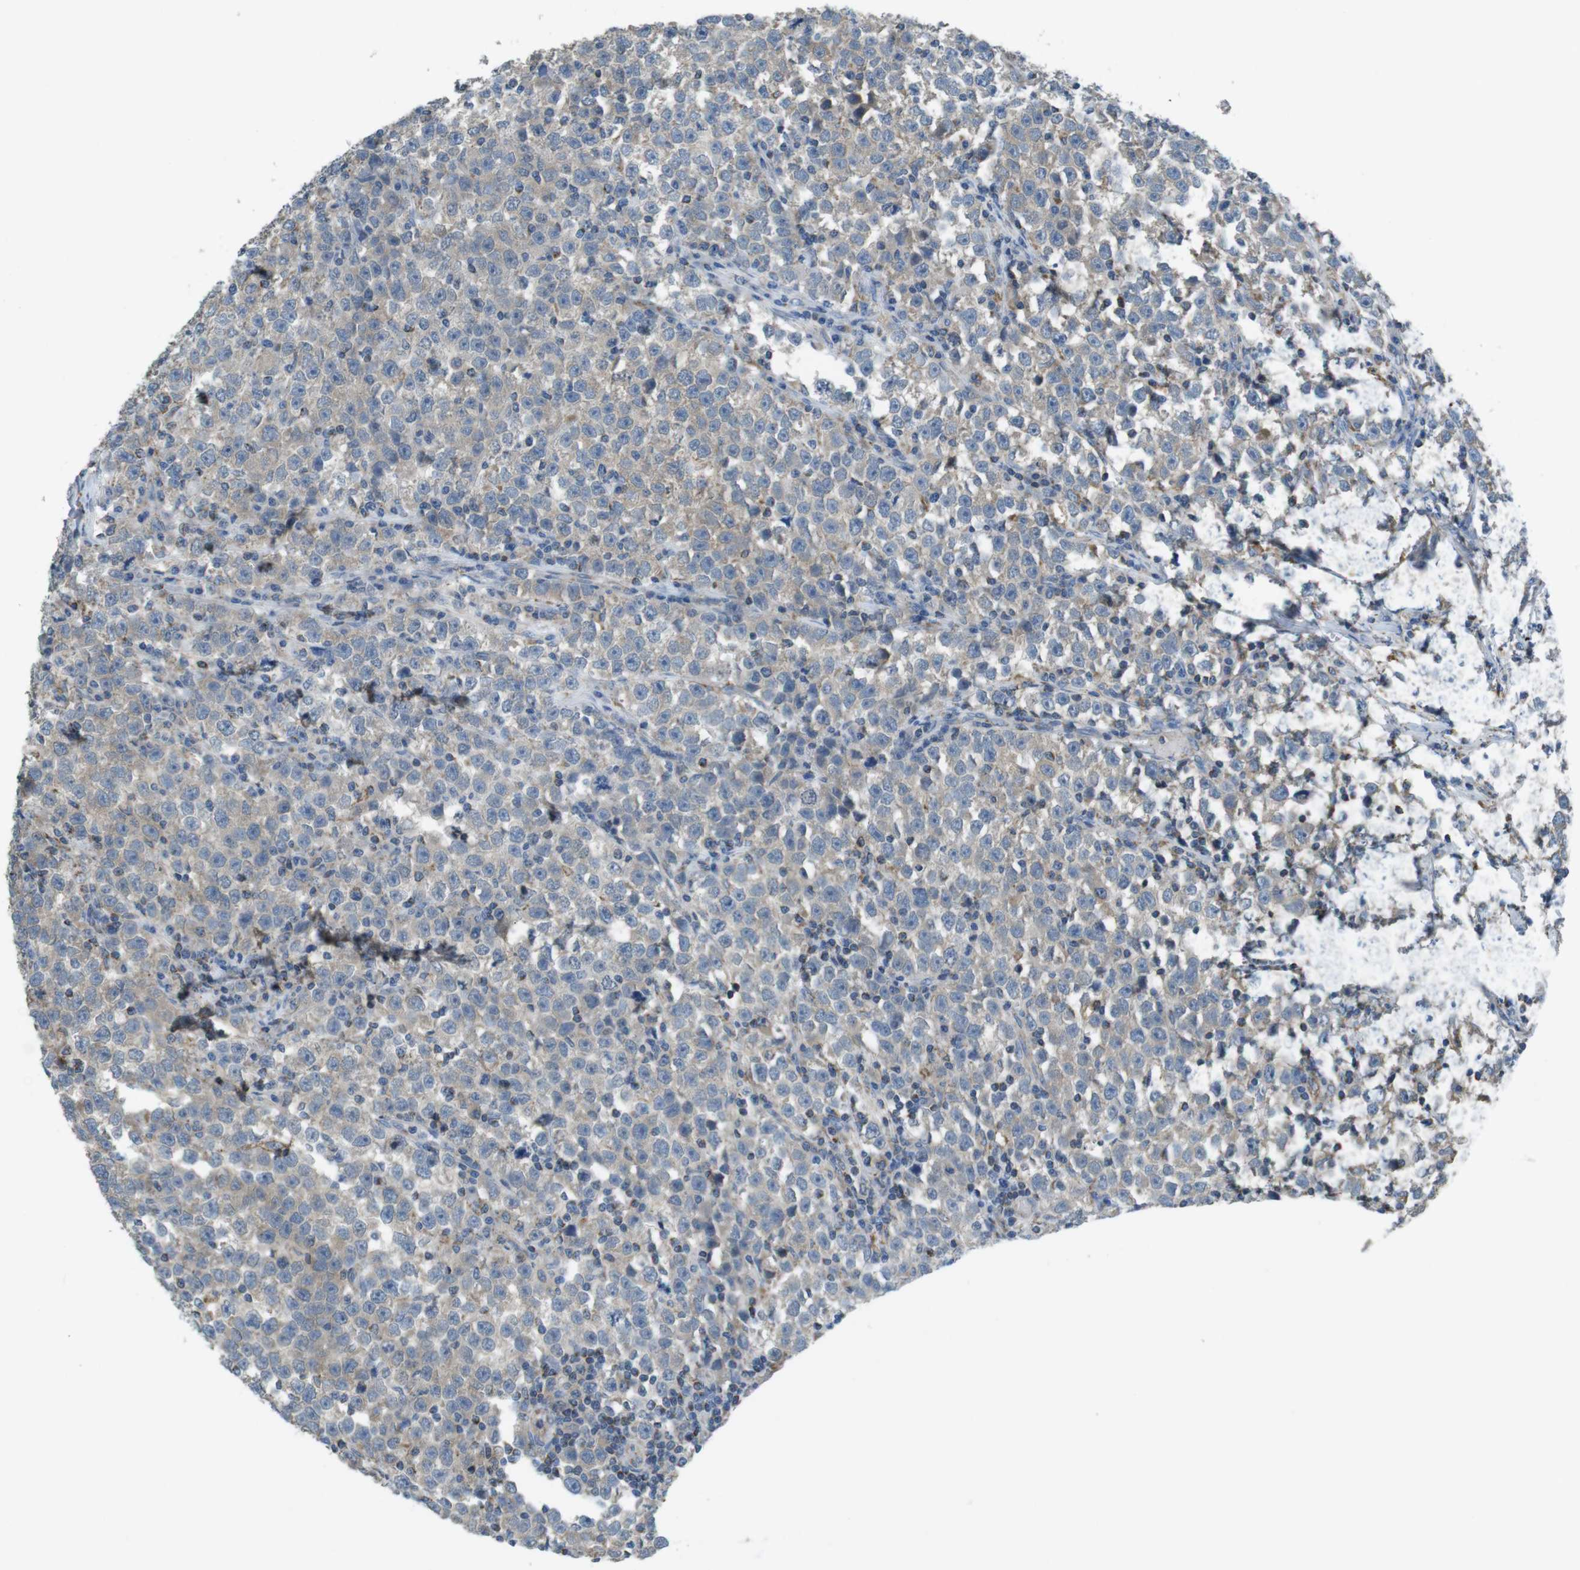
{"staining": {"intensity": "weak", "quantity": "<25%", "location": "cytoplasmic/membranous"}, "tissue": "testis cancer", "cell_type": "Tumor cells", "image_type": "cancer", "snomed": [{"axis": "morphology", "description": "Seminoma, NOS"}, {"axis": "topography", "description": "Testis"}], "caption": "This photomicrograph is of testis cancer stained with IHC to label a protein in brown with the nuclei are counter-stained blue. There is no staining in tumor cells. (IHC, brightfield microscopy, high magnification).", "gene": "GRIK2", "patient": {"sex": "male", "age": 43}}